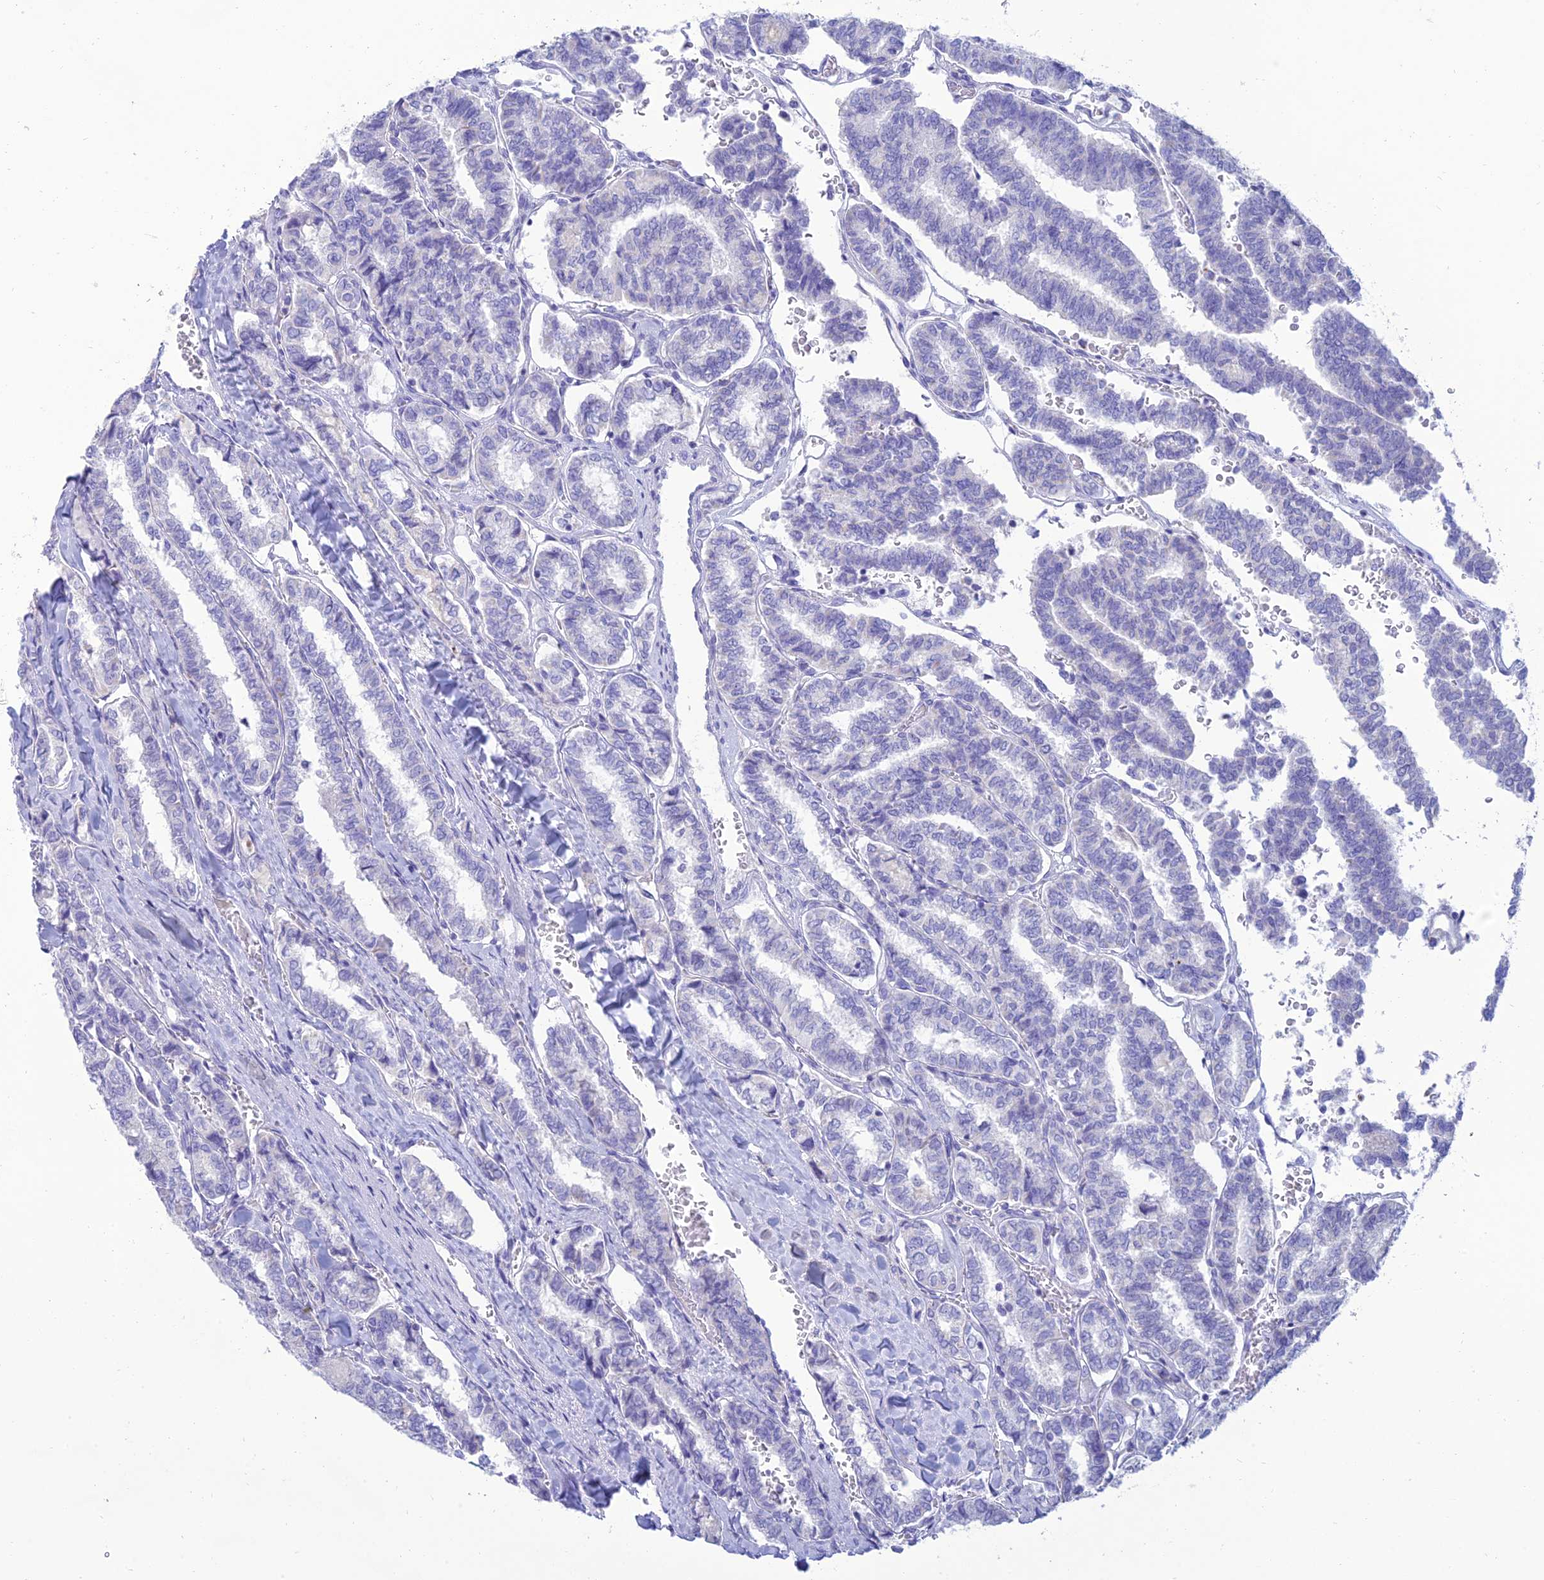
{"staining": {"intensity": "negative", "quantity": "none", "location": "none"}, "tissue": "thyroid cancer", "cell_type": "Tumor cells", "image_type": "cancer", "snomed": [{"axis": "morphology", "description": "Papillary adenocarcinoma, NOS"}, {"axis": "topography", "description": "Thyroid gland"}], "caption": "The histopathology image displays no significant expression in tumor cells of thyroid cancer. (DAB IHC, high magnification).", "gene": "MAL2", "patient": {"sex": "female", "age": 35}}